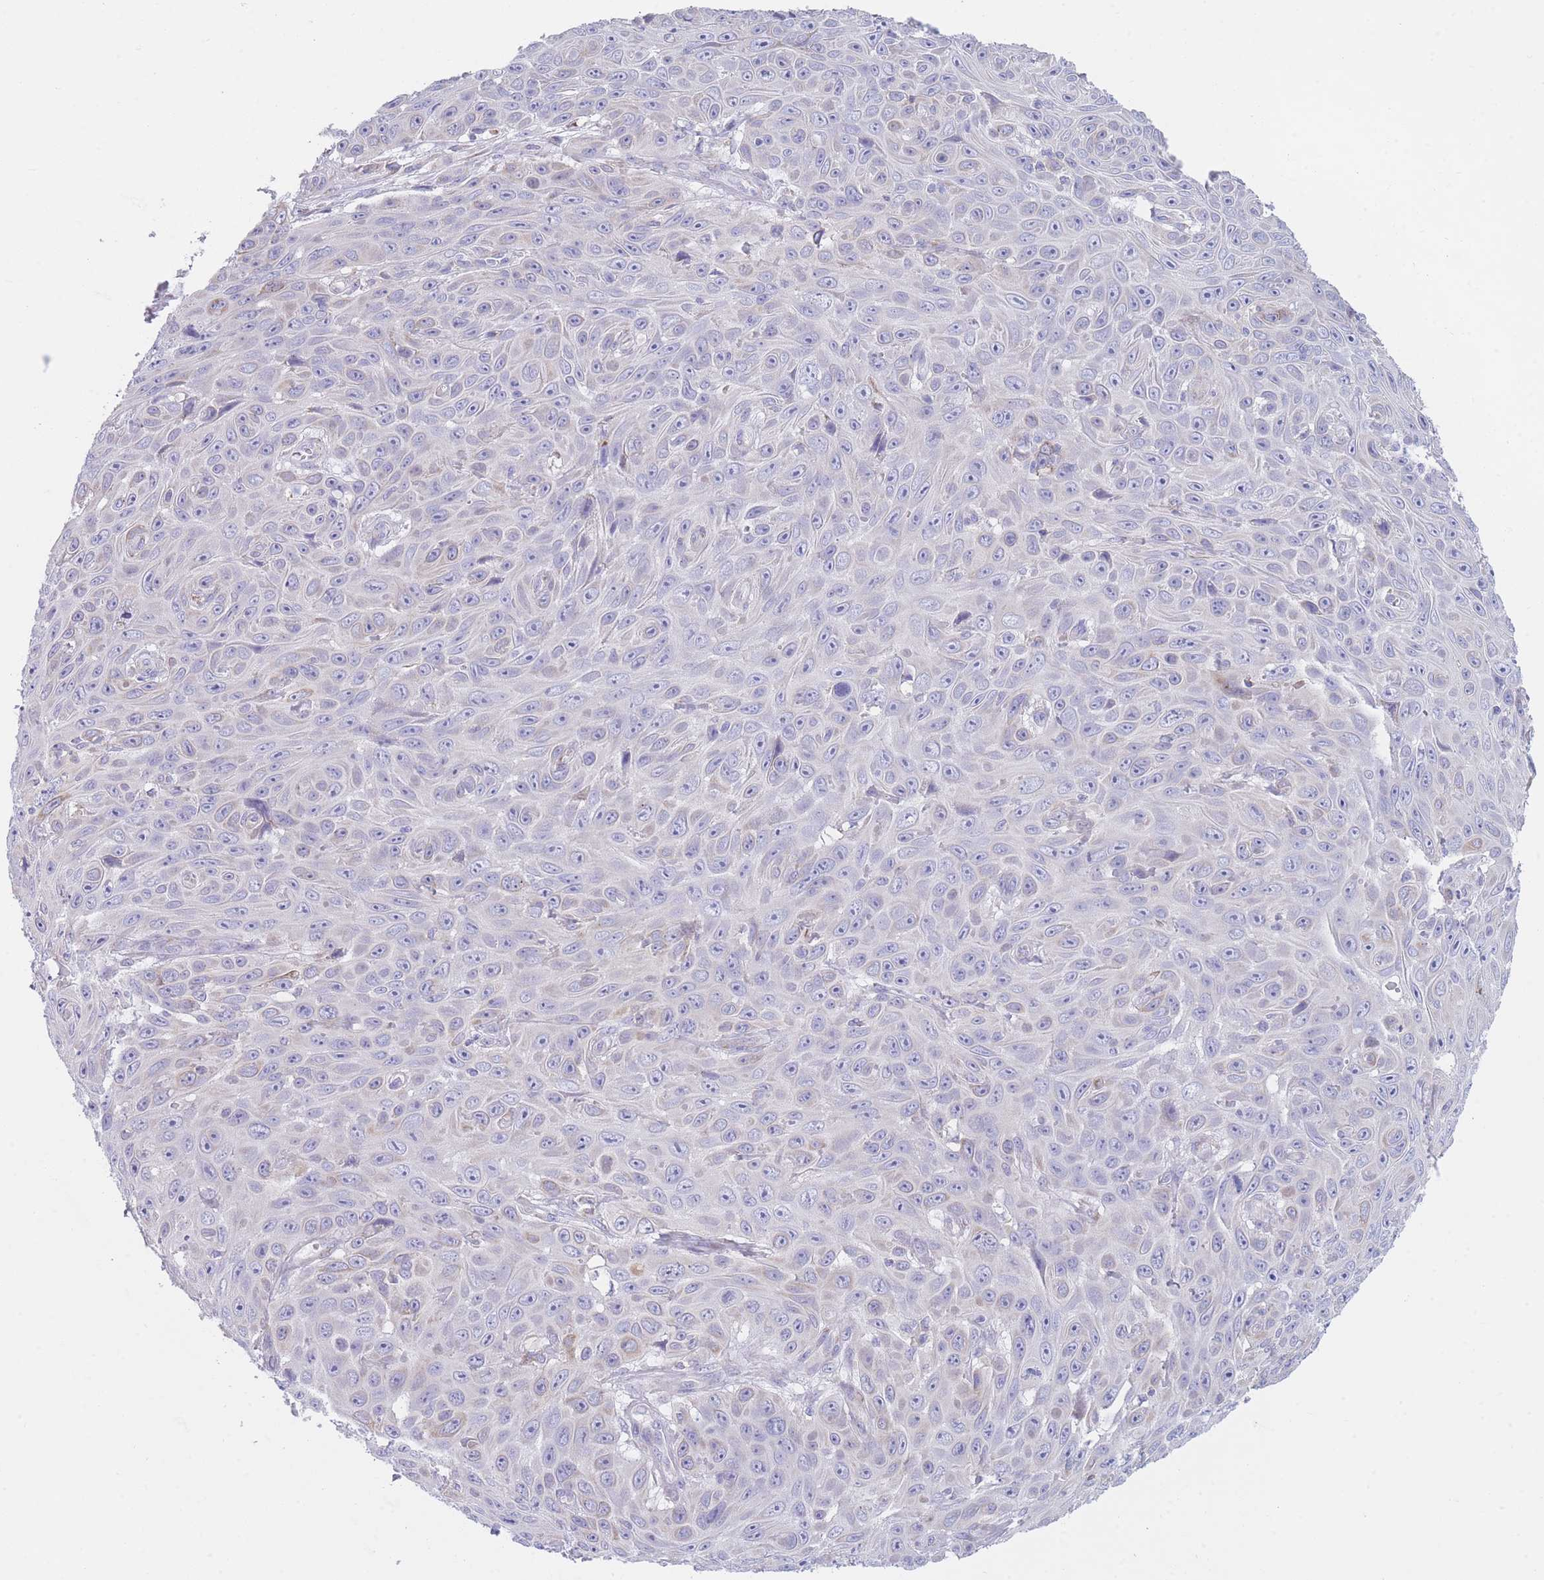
{"staining": {"intensity": "negative", "quantity": "none", "location": "none"}, "tissue": "skin cancer", "cell_type": "Tumor cells", "image_type": "cancer", "snomed": [{"axis": "morphology", "description": "Squamous cell carcinoma, NOS"}, {"axis": "topography", "description": "Skin"}], "caption": "Immunohistochemistry of human skin cancer demonstrates no expression in tumor cells. The staining was performed using DAB (3,3'-diaminobenzidine) to visualize the protein expression in brown, while the nuclei were stained in blue with hematoxylin (Magnification: 20x).", "gene": "XKR8", "patient": {"sex": "male", "age": 82}}